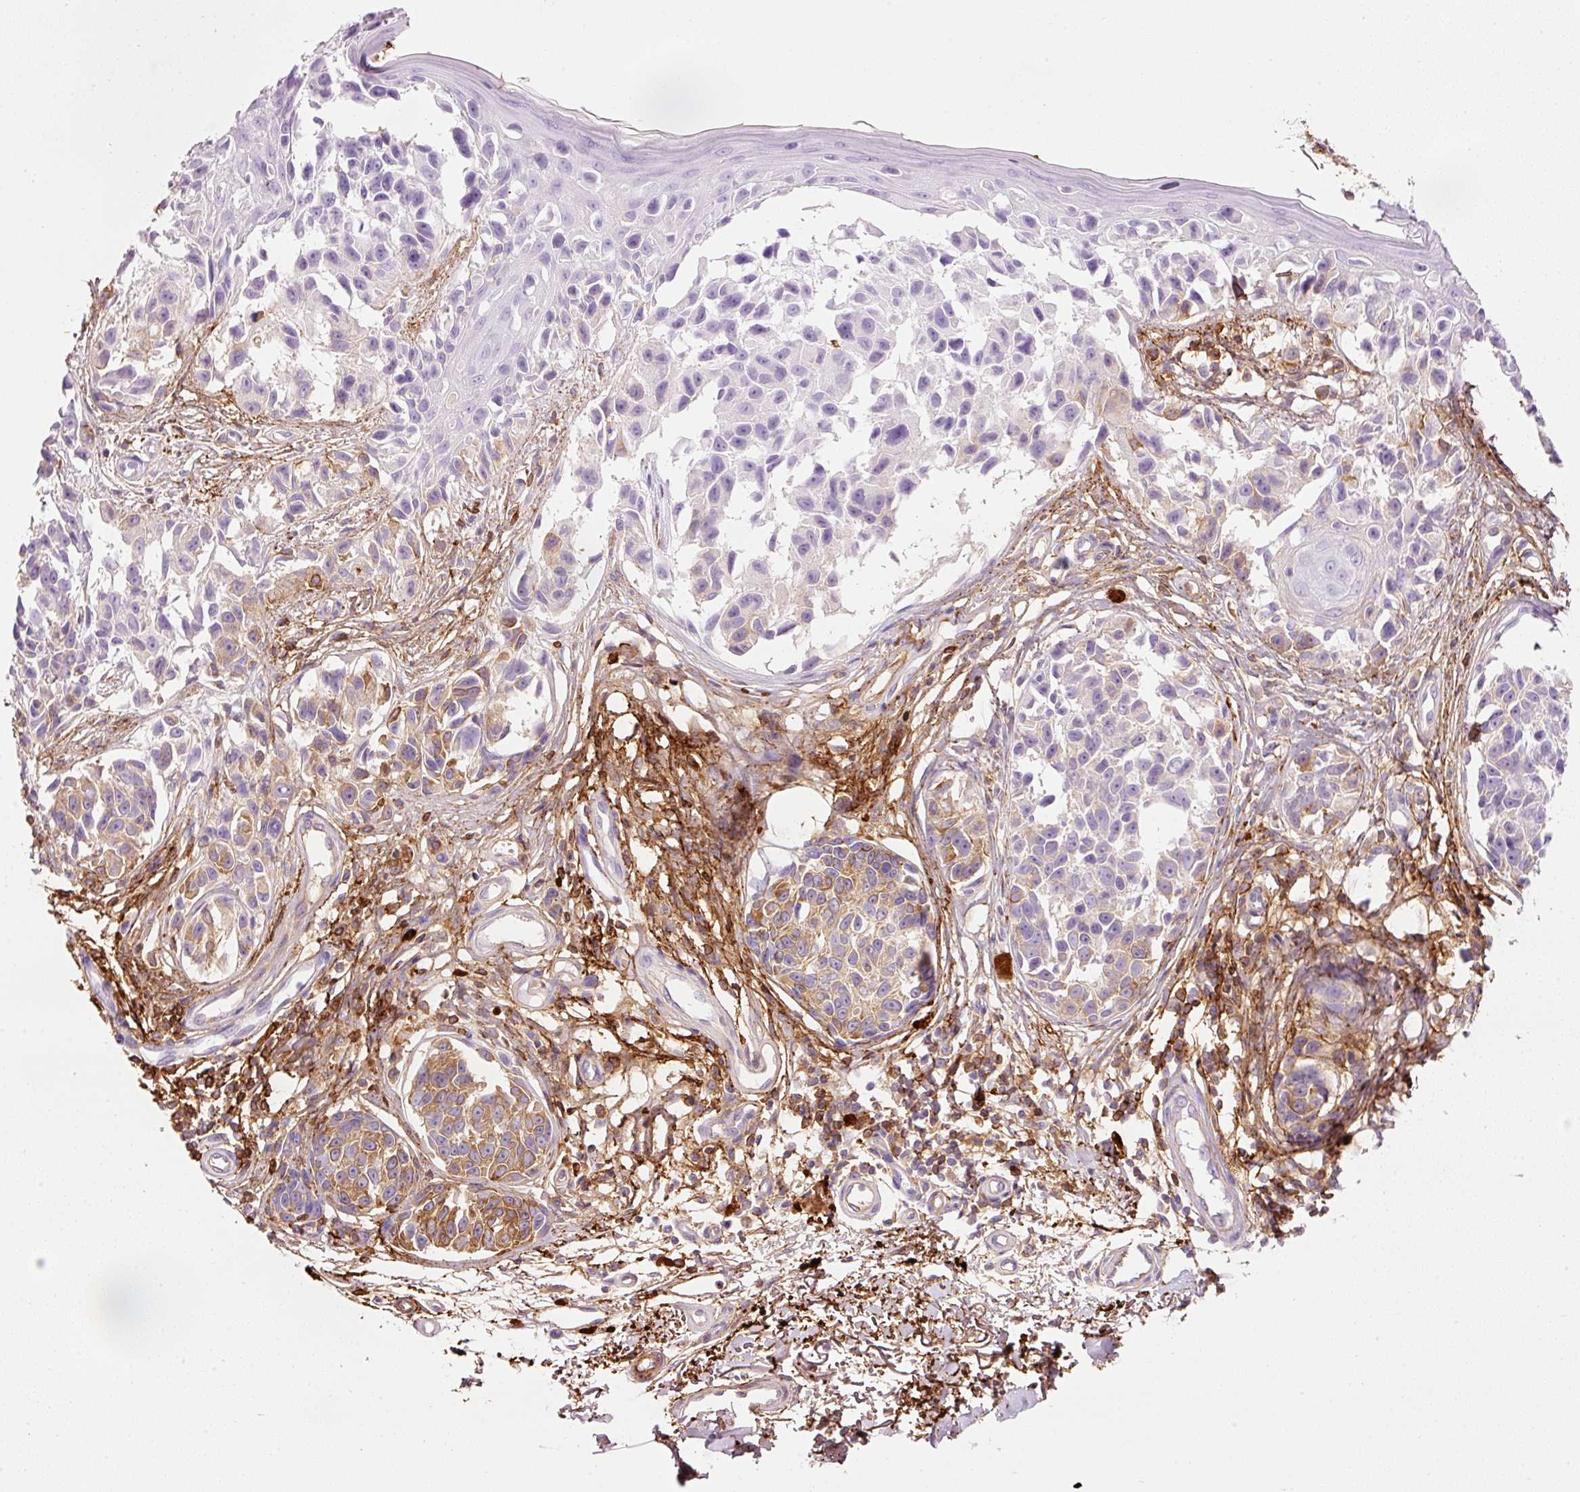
{"staining": {"intensity": "moderate", "quantity": "<25%", "location": "cytoplasmic/membranous"}, "tissue": "melanoma", "cell_type": "Tumor cells", "image_type": "cancer", "snomed": [{"axis": "morphology", "description": "Malignant melanoma, NOS"}, {"axis": "topography", "description": "Skin"}], "caption": "The micrograph reveals a brown stain indicating the presence of a protein in the cytoplasmic/membranous of tumor cells in melanoma.", "gene": "MFAP4", "patient": {"sex": "male", "age": 73}}